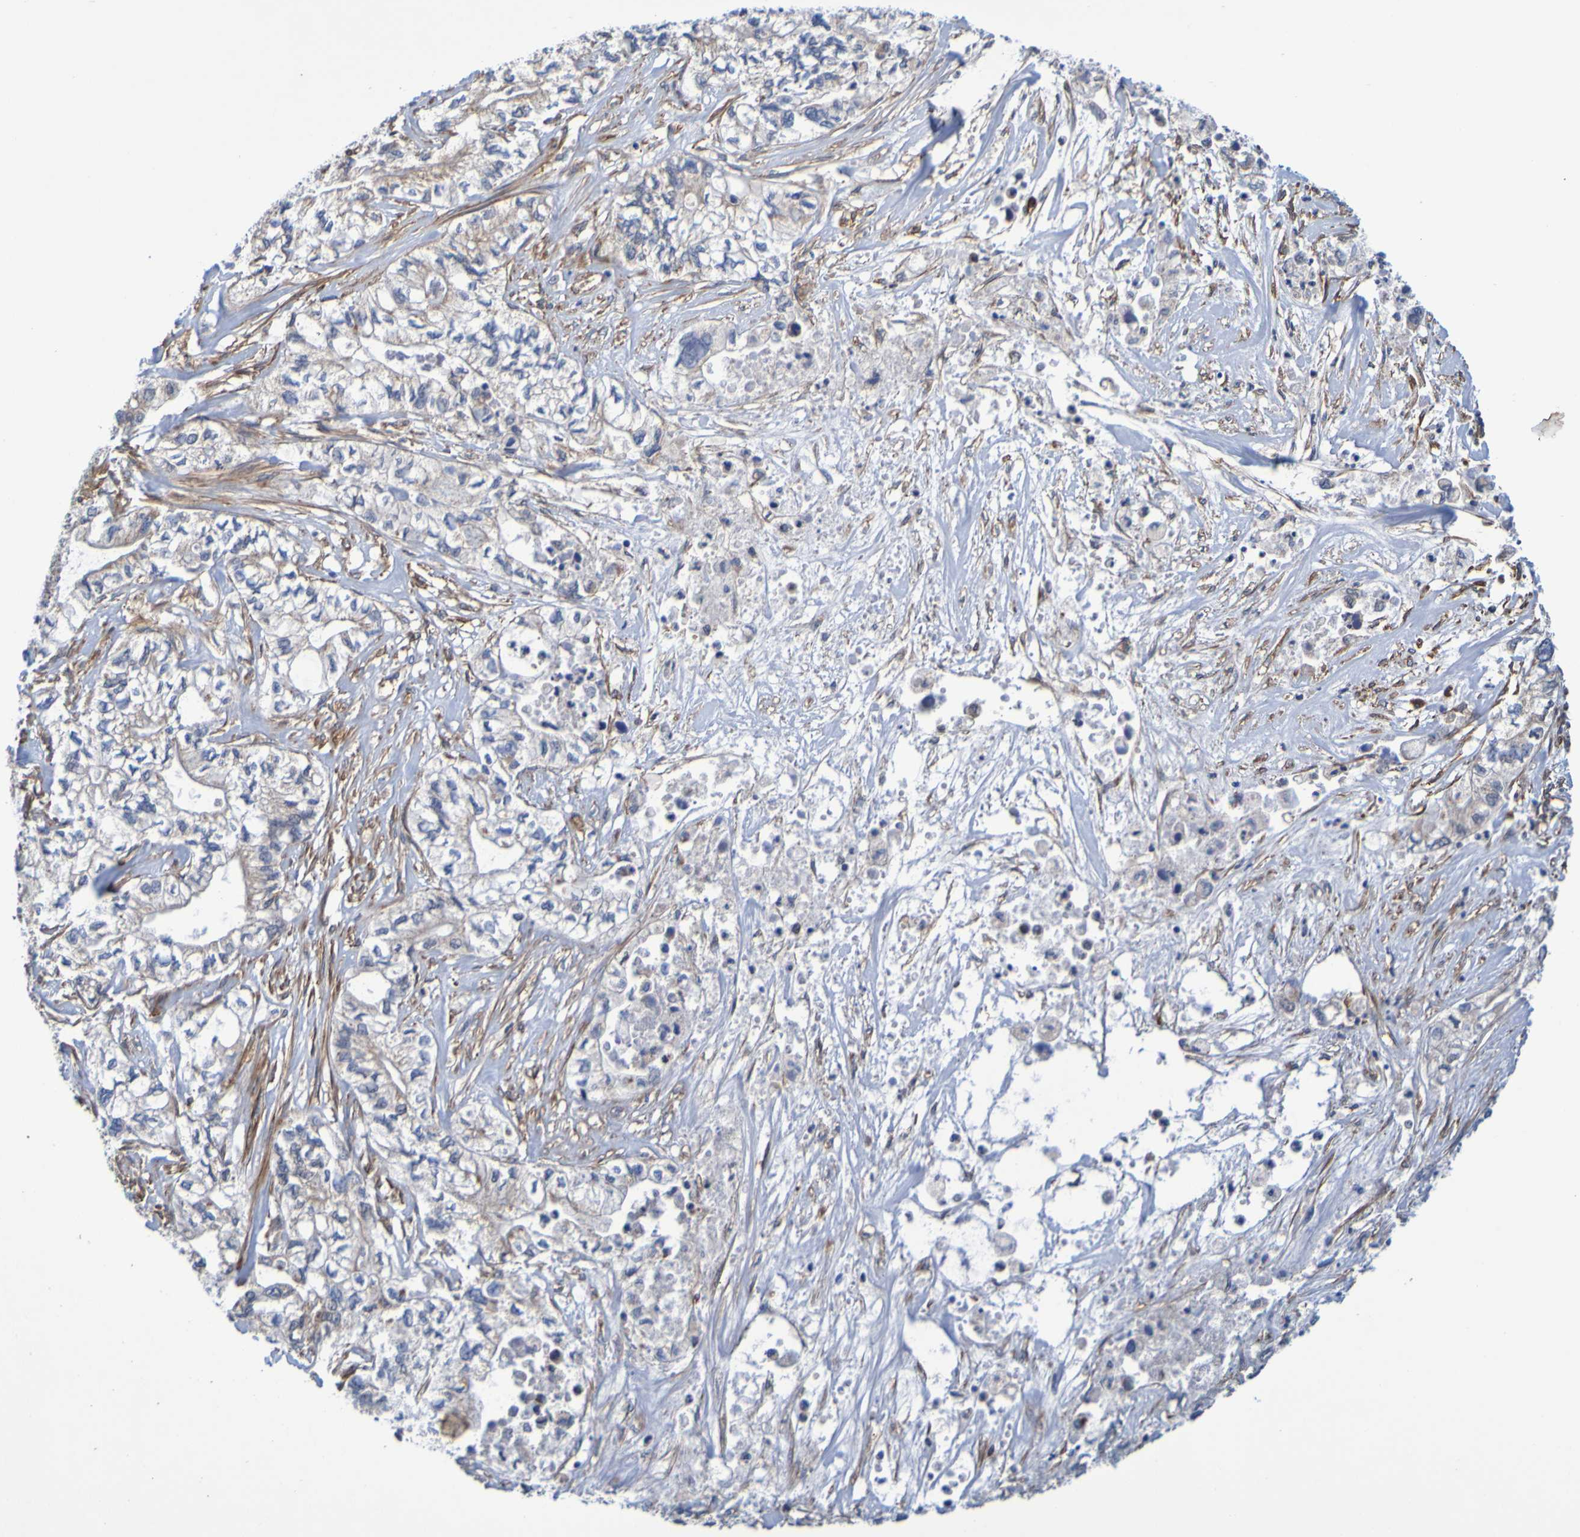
{"staining": {"intensity": "moderate", "quantity": ">75%", "location": "cytoplasmic/membranous"}, "tissue": "pancreatic cancer", "cell_type": "Tumor cells", "image_type": "cancer", "snomed": [{"axis": "morphology", "description": "Adenocarcinoma, NOS"}, {"axis": "topography", "description": "Pancreas"}], "caption": "Human pancreatic adenocarcinoma stained with a brown dye reveals moderate cytoplasmic/membranous positive staining in about >75% of tumor cells.", "gene": "CCDC51", "patient": {"sex": "male", "age": 79}}